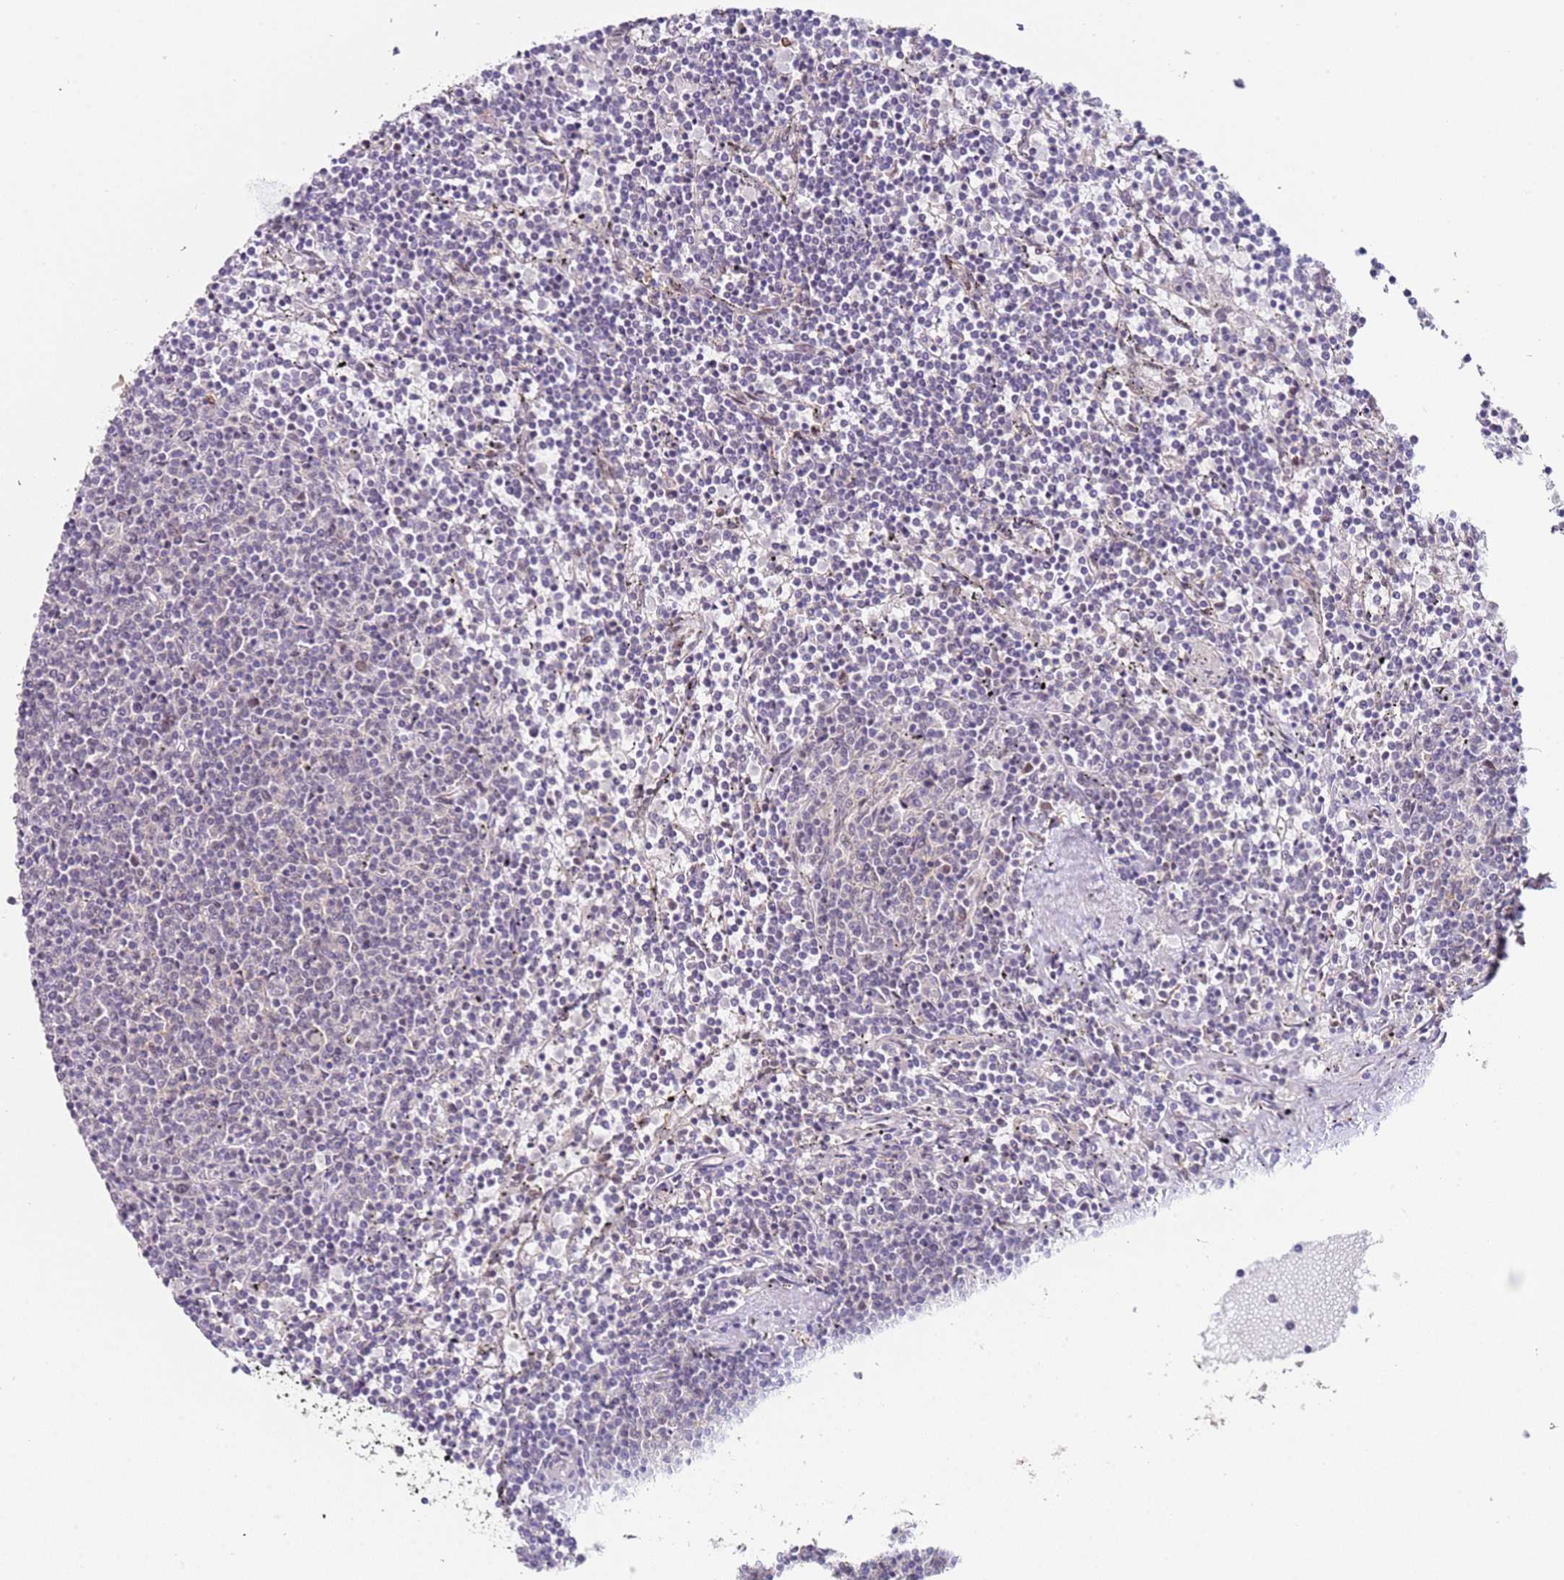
{"staining": {"intensity": "negative", "quantity": "none", "location": "none"}, "tissue": "lymphoma", "cell_type": "Tumor cells", "image_type": "cancer", "snomed": [{"axis": "morphology", "description": "Malignant lymphoma, non-Hodgkin's type, Low grade"}, {"axis": "topography", "description": "Spleen"}], "caption": "Immunohistochemistry image of human lymphoma stained for a protein (brown), which displays no positivity in tumor cells. (Stains: DAB (3,3'-diaminobenzidine) IHC with hematoxylin counter stain, Microscopy: brightfield microscopy at high magnification).", "gene": "LGALSL", "patient": {"sex": "female", "age": 50}}